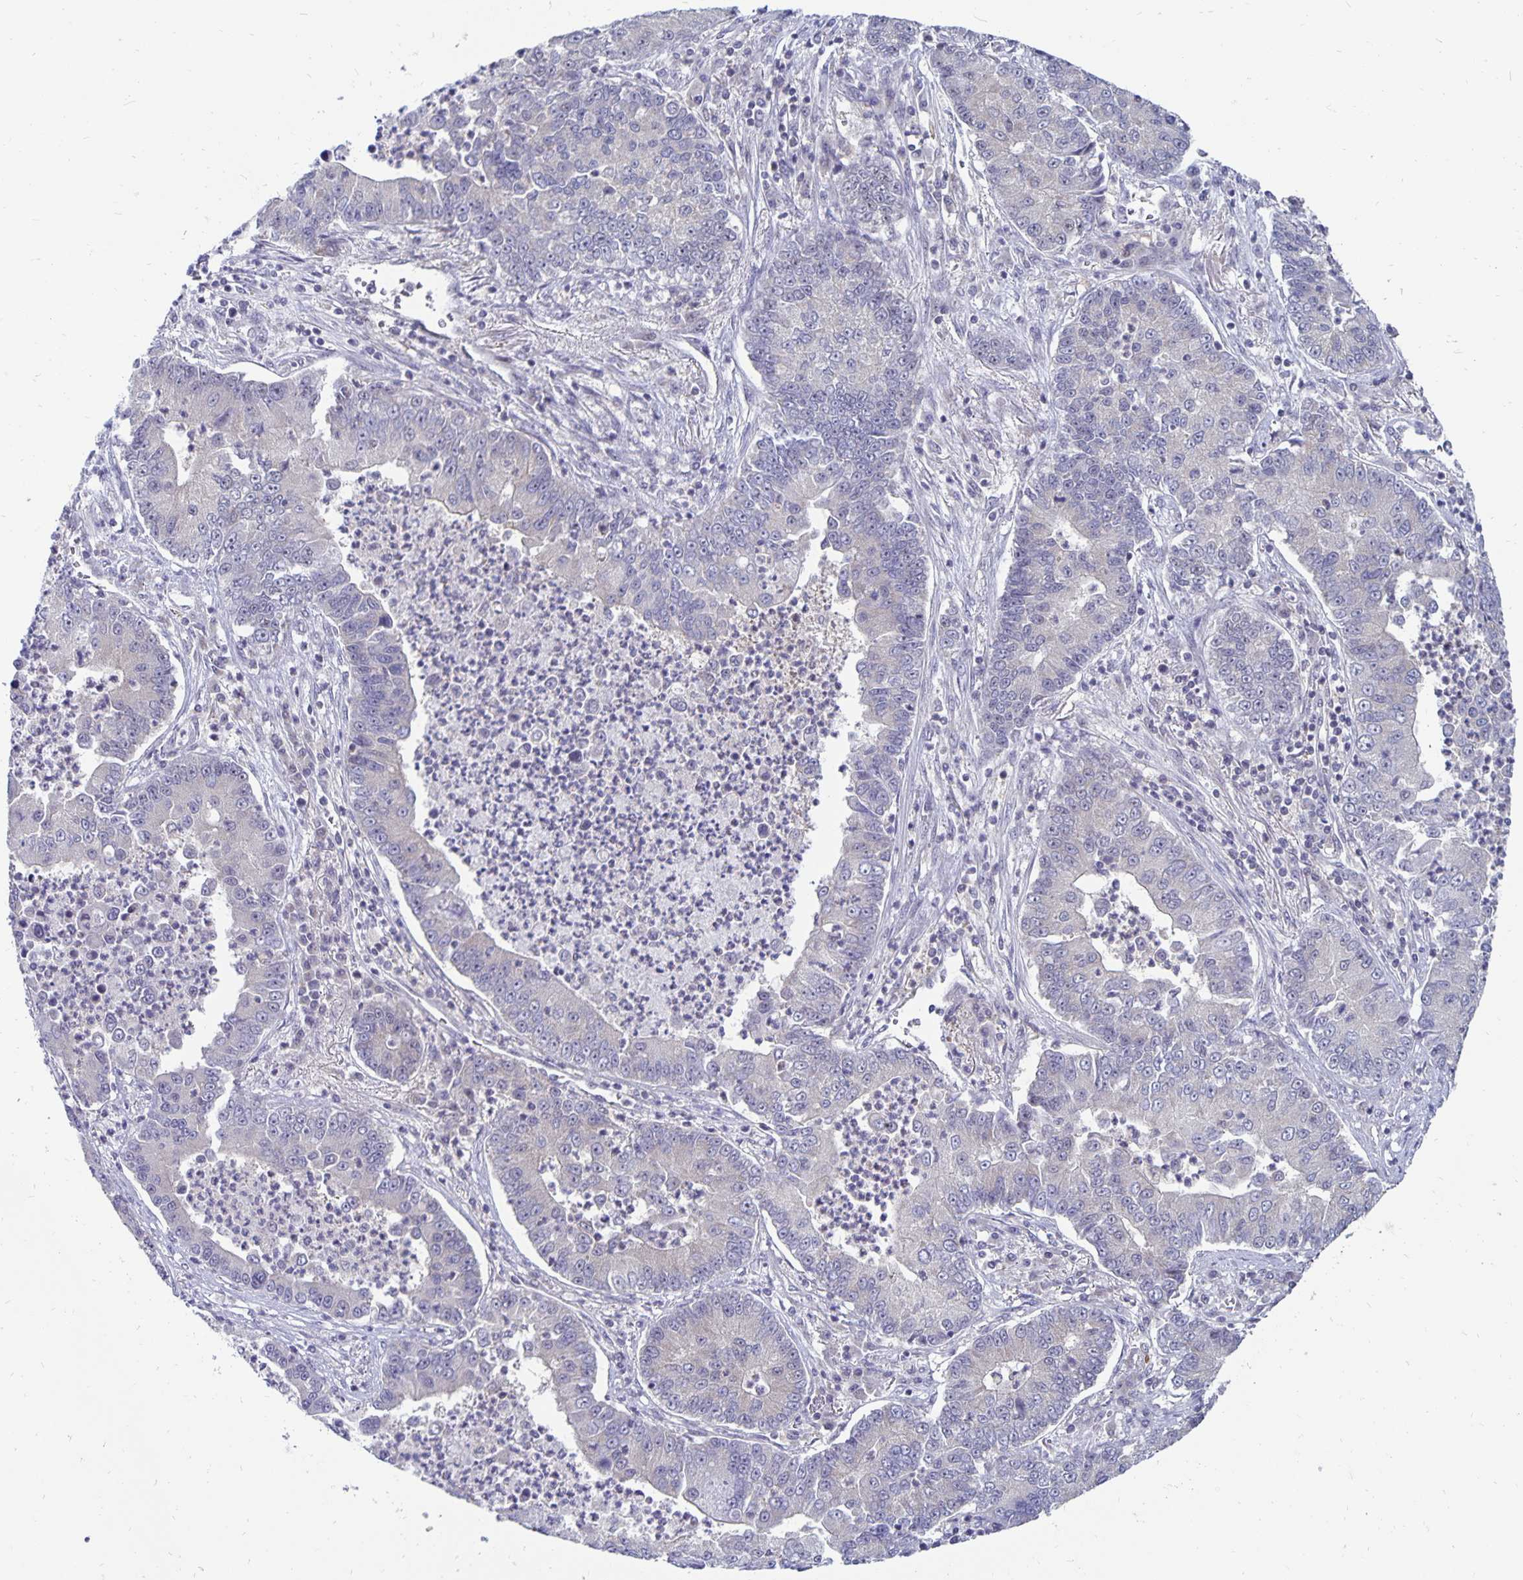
{"staining": {"intensity": "negative", "quantity": "none", "location": "none"}, "tissue": "lung cancer", "cell_type": "Tumor cells", "image_type": "cancer", "snomed": [{"axis": "morphology", "description": "Adenocarcinoma, NOS"}, {"axis": "topography", "description": "Lung"}], "caption": "A micrograph of human lung adenocarcinoma is negative for staining in tumor cells. The staining was performed using DAB to visualize the protein expression in brown, while the nuclei were stained in blue with hematoxylin (Magnification: 20x).", "gene": "EXOC6B", "patient": {"sex": "female", "age": 57}}